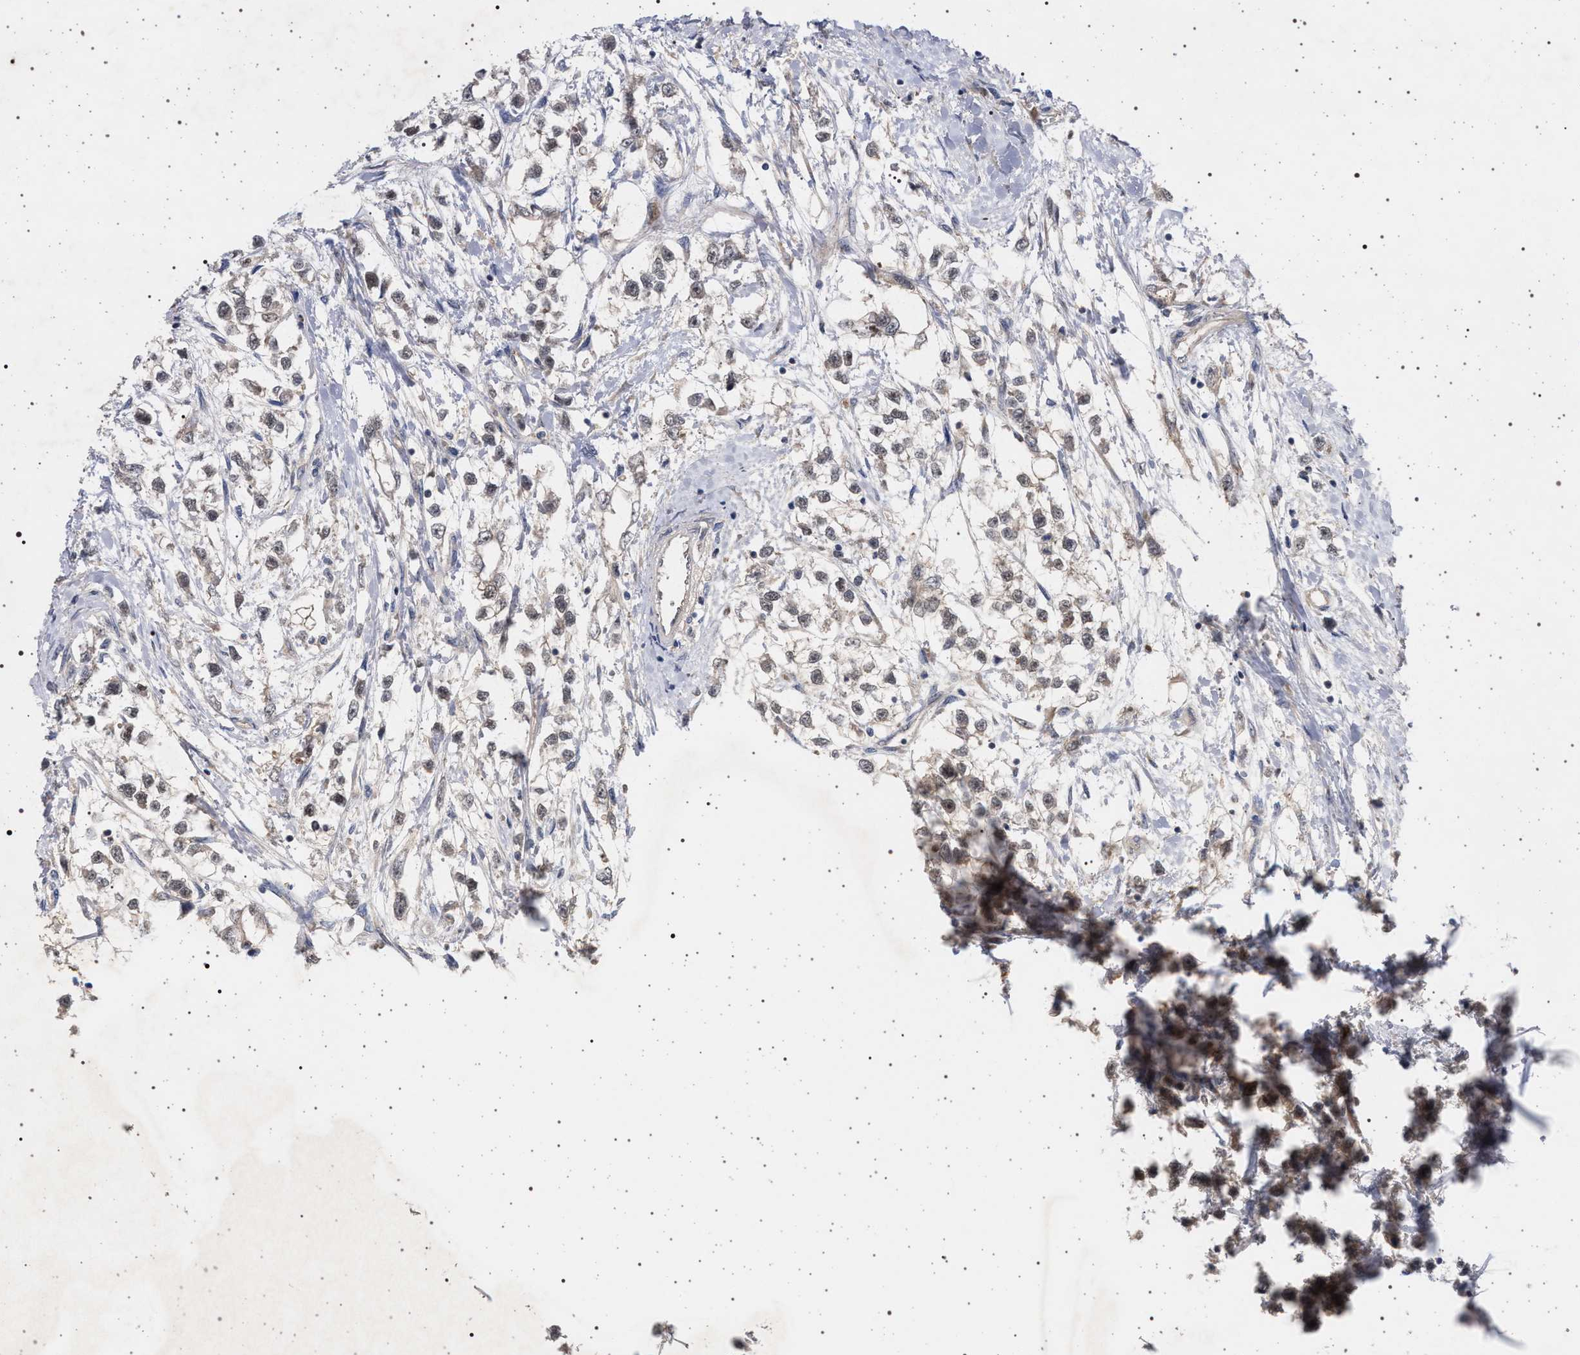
{"staining": {"intensity": "weak", "quantity": "25%-75%", "location": "nuclear"}, "tissue": "testis cancer", "cell_type": "Tumor cells", "image_type": "cancer", "snomed": [{"axis": "morphology", "description": "Seminoma, NOS"}, {"axis": "morphology", "description": "Carcinoma, Embryonal, NOS"}, {"axis": "topography", "description": "Testis"}], "caption": "Protein staining reveals weak nuclear positivity in about 25%-75% of tumor cells in testis cancer. (Brightfield microscopy of DAB IHC at high magnification).", "gene": "RBM48", "patient": {"sex": "male", "age": 51}}